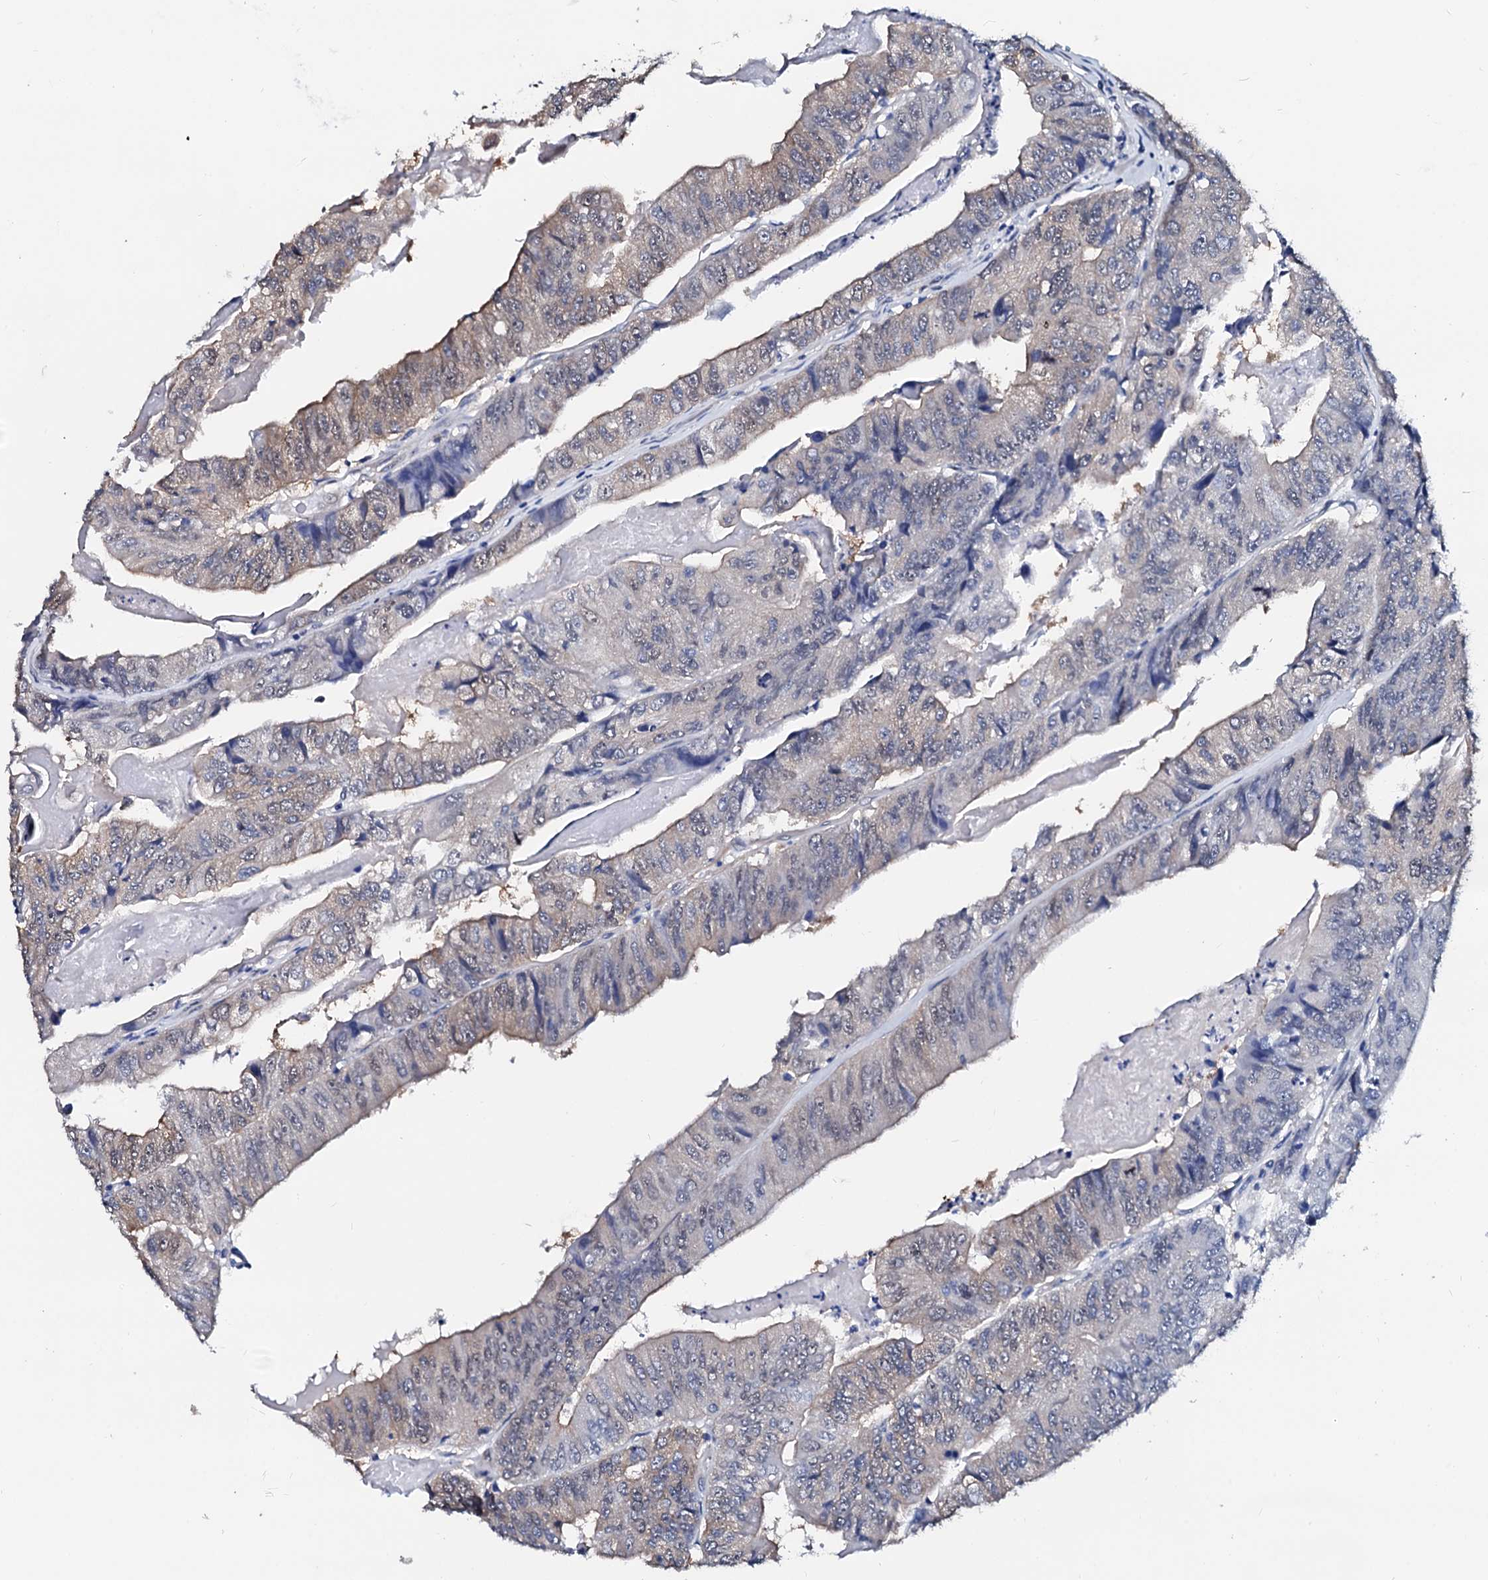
{"staining": {"intensity": "weak", "quantity": "<25%", "location": "cytoplasmic/membranous"}, "tissue": "colorectal cancer", "cell_type": "Tumor cells", "image_type": "cancer", "snomed": [{"axis": "morphology", "description": "Adenocarcinoma, NOS"}, {"axis": "topography", "description": "Colon"}], "caption": "Immunohistochemistry of colorectal adenocarcinoma displays no positivity in tumor cells.", "gene": "CSN2", "patient": {"sex": "female", "age": 67}}